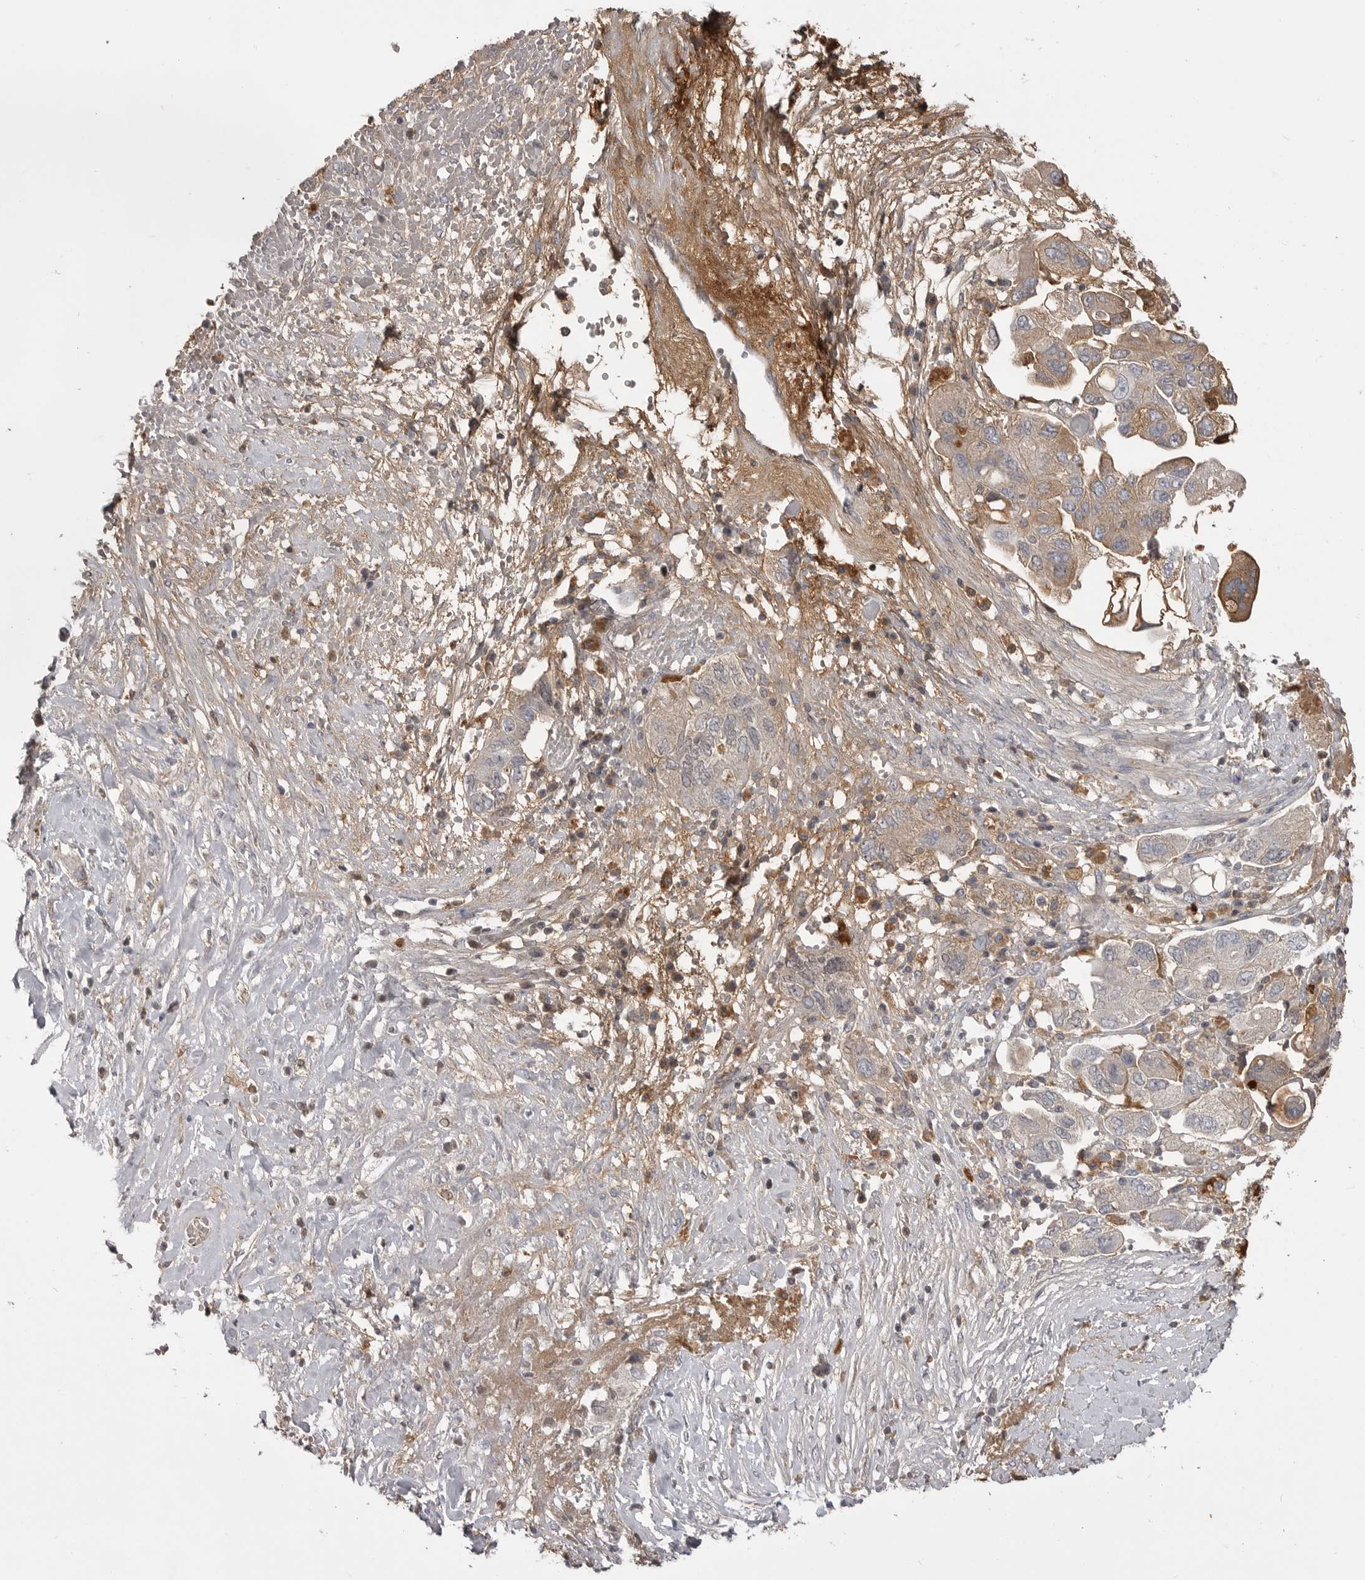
{"staining": {"intensity": "moderate", "quantity": "<25%", "location": "cytoplasmic/membranous"}, "tissue": "ovarian cancer", "cell_type": "Tumor cells", "image_type": "cancer", "snomed": [{"axis": "morphology", "description": "Carcinoma, NOS"}, {"axis": "morphology", "description": "Cystadenocarcinoma, serous, NOS"}, {"axis": "topography", "description": "Ovary"}], "caption": "High-magnification brightfield microscopy of serous cystadenocarcinoma (ovarian) stained with DAB (brown) and counterstained with hematoxylin (blue). tumor cells exhibit moderate cytoplasmic/membranous staining is appreciated in approximately<25% of cells.", "gene": "AHSG", "patient": {"sex": "female", "age": 69}}